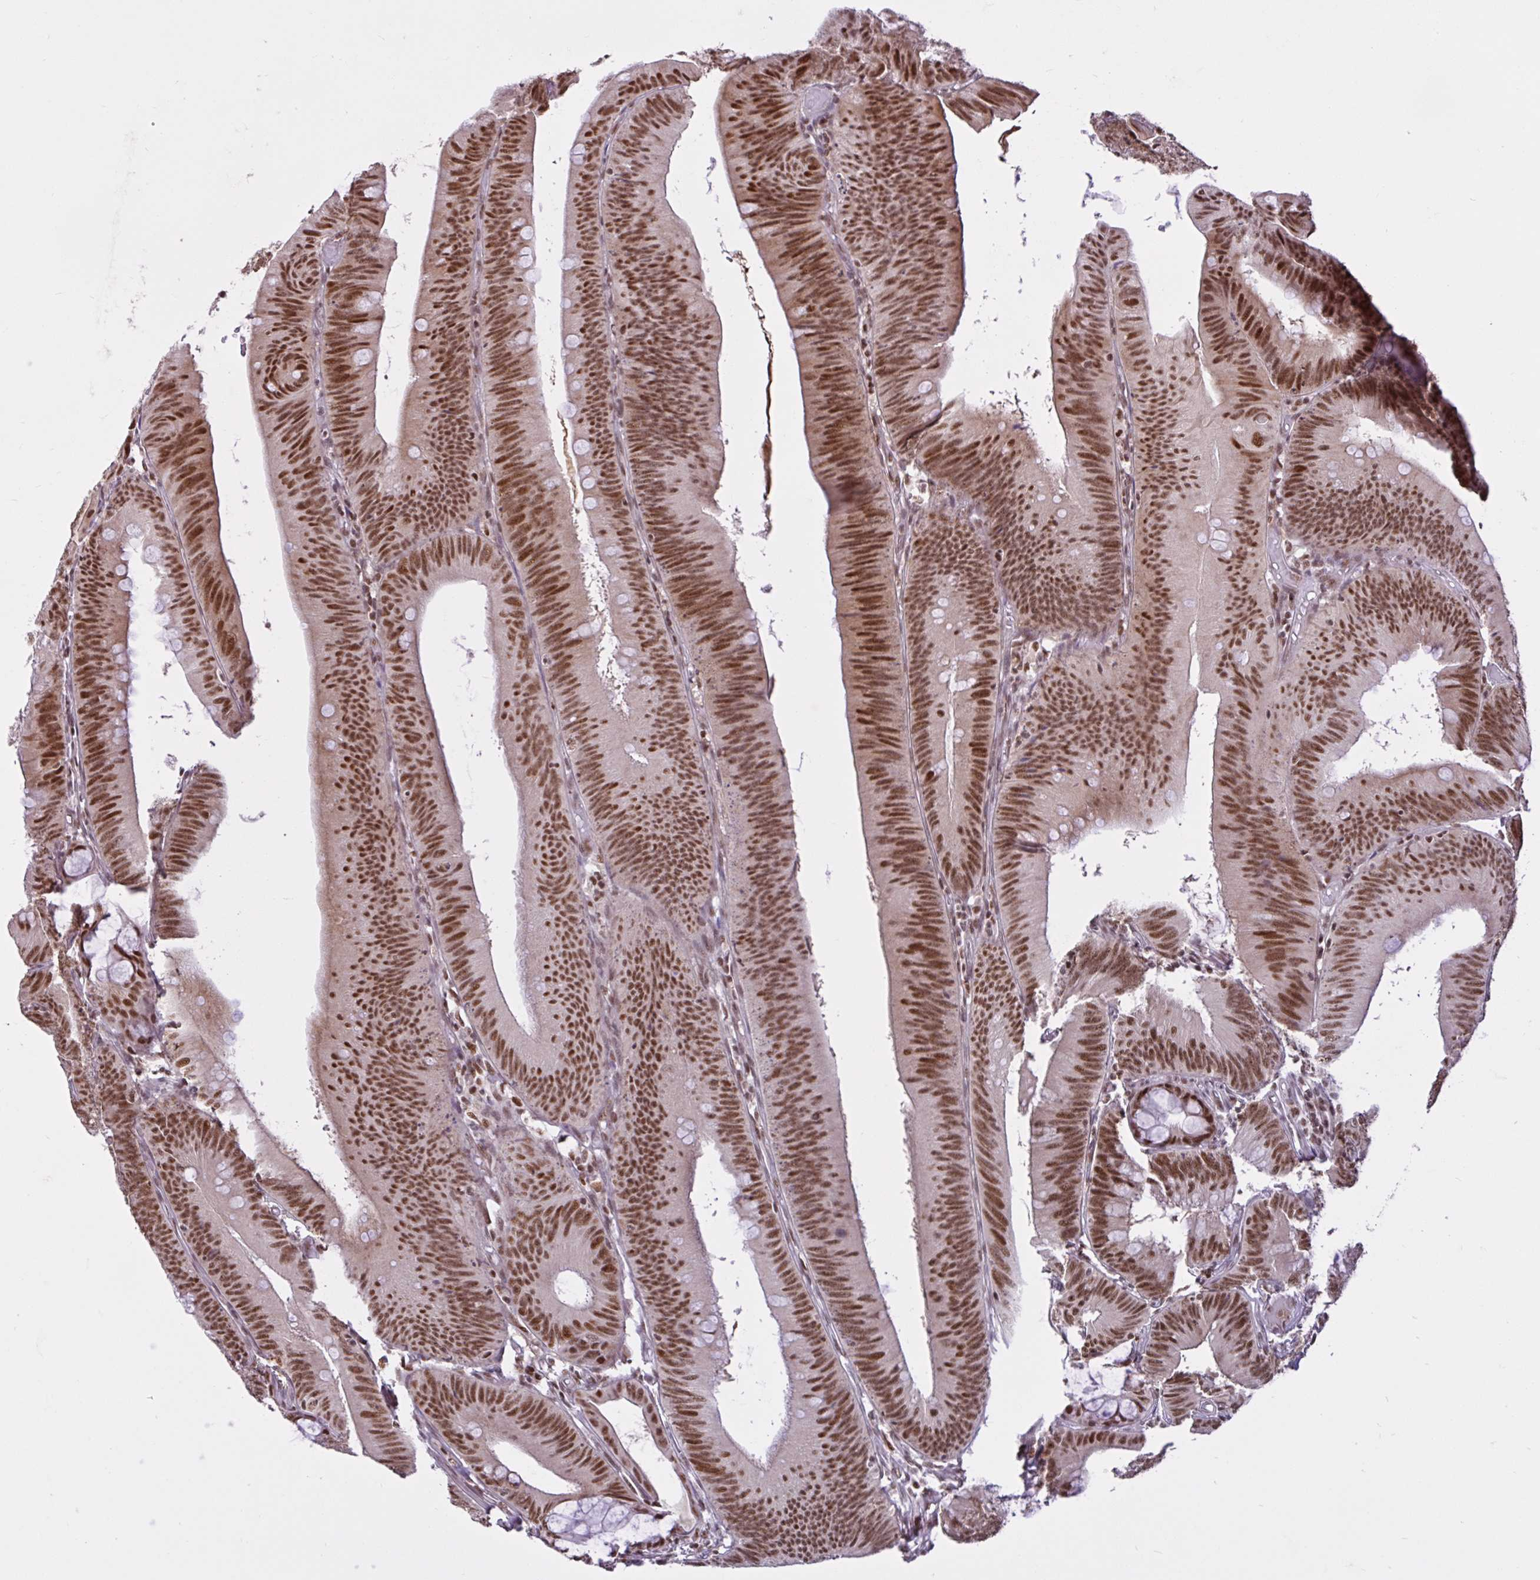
{"staining": {"intensity": "strong", "quantity": ">75%", "location": "nuclear"}, "tissue": "colorectal cancer", "cell_type": "Tumor cells", "image_type": "cancer", "snomed": [{"axis": "morphology", "description": "Adenocarcinoma, NOS"}, {"axis": "topography", "description": "Colon"}], "caption": "Immunohistochemical staining of human adenocarcinoma (colorectal) shows strong nuclear protein expression in approximately >75% of tumor cells.", "gene": "CCDC12", "patient": {"sex": "male", "age": 84}}